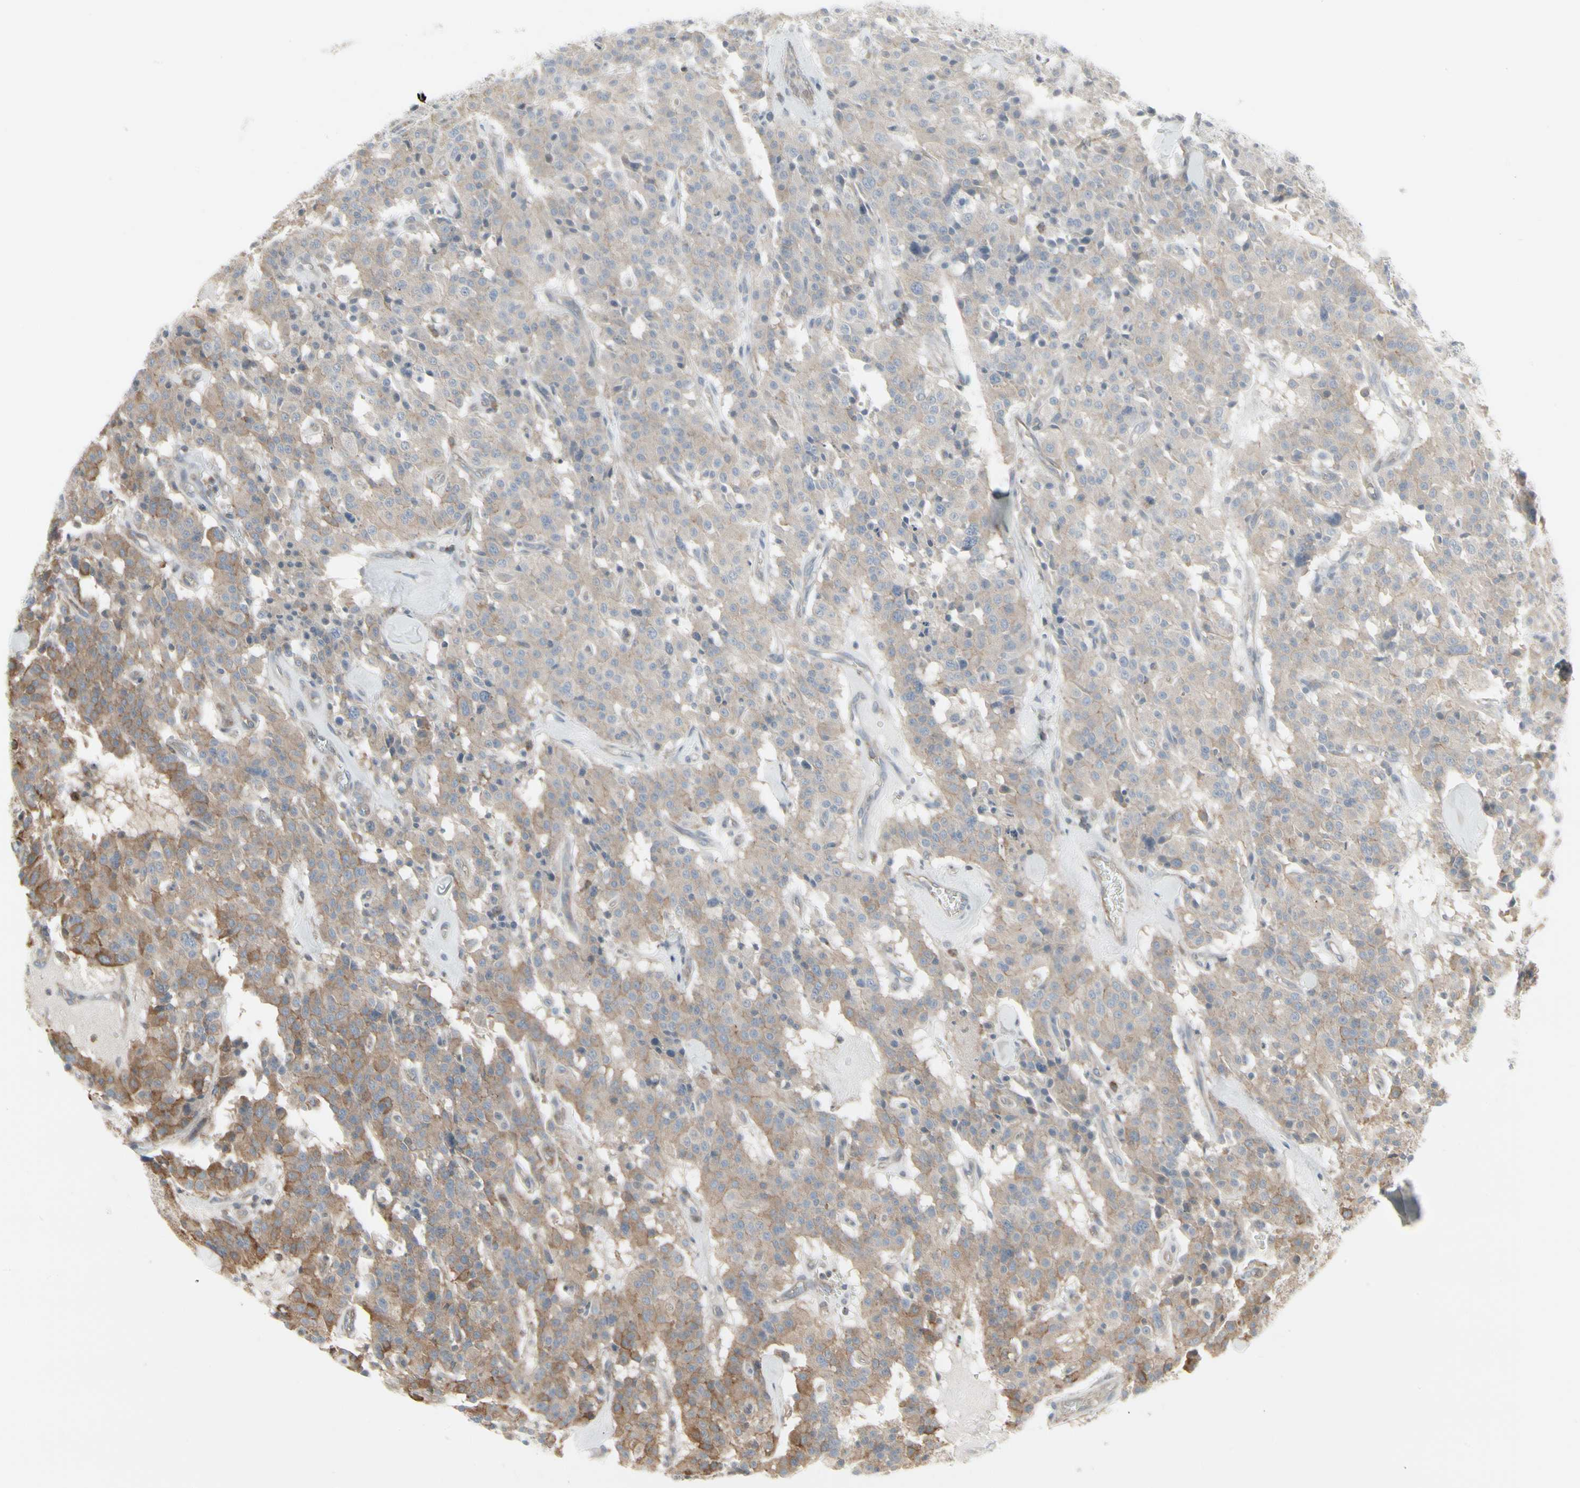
{"staining": {"intensity": "weak", "quantity": ">75%", "location": "cytoplasmic/membranous"}, "tissue": "carcinoid", "cell_type": "Tumor cells", "image_type": "cancer", "snomed": [{"axis": "morphology", "description": "Carcinoid, malignant, NOS"}, {"axis": "topography", "description": "Lung"}], "caption": "Immunohistochemical staining of human carcinoid (malignant) shows weak cytoplasmic/membranous protein expression in approximately >75% of tumor cells.", "gene": "EPS15", "patient": {"sex": "male", "age": 30}}